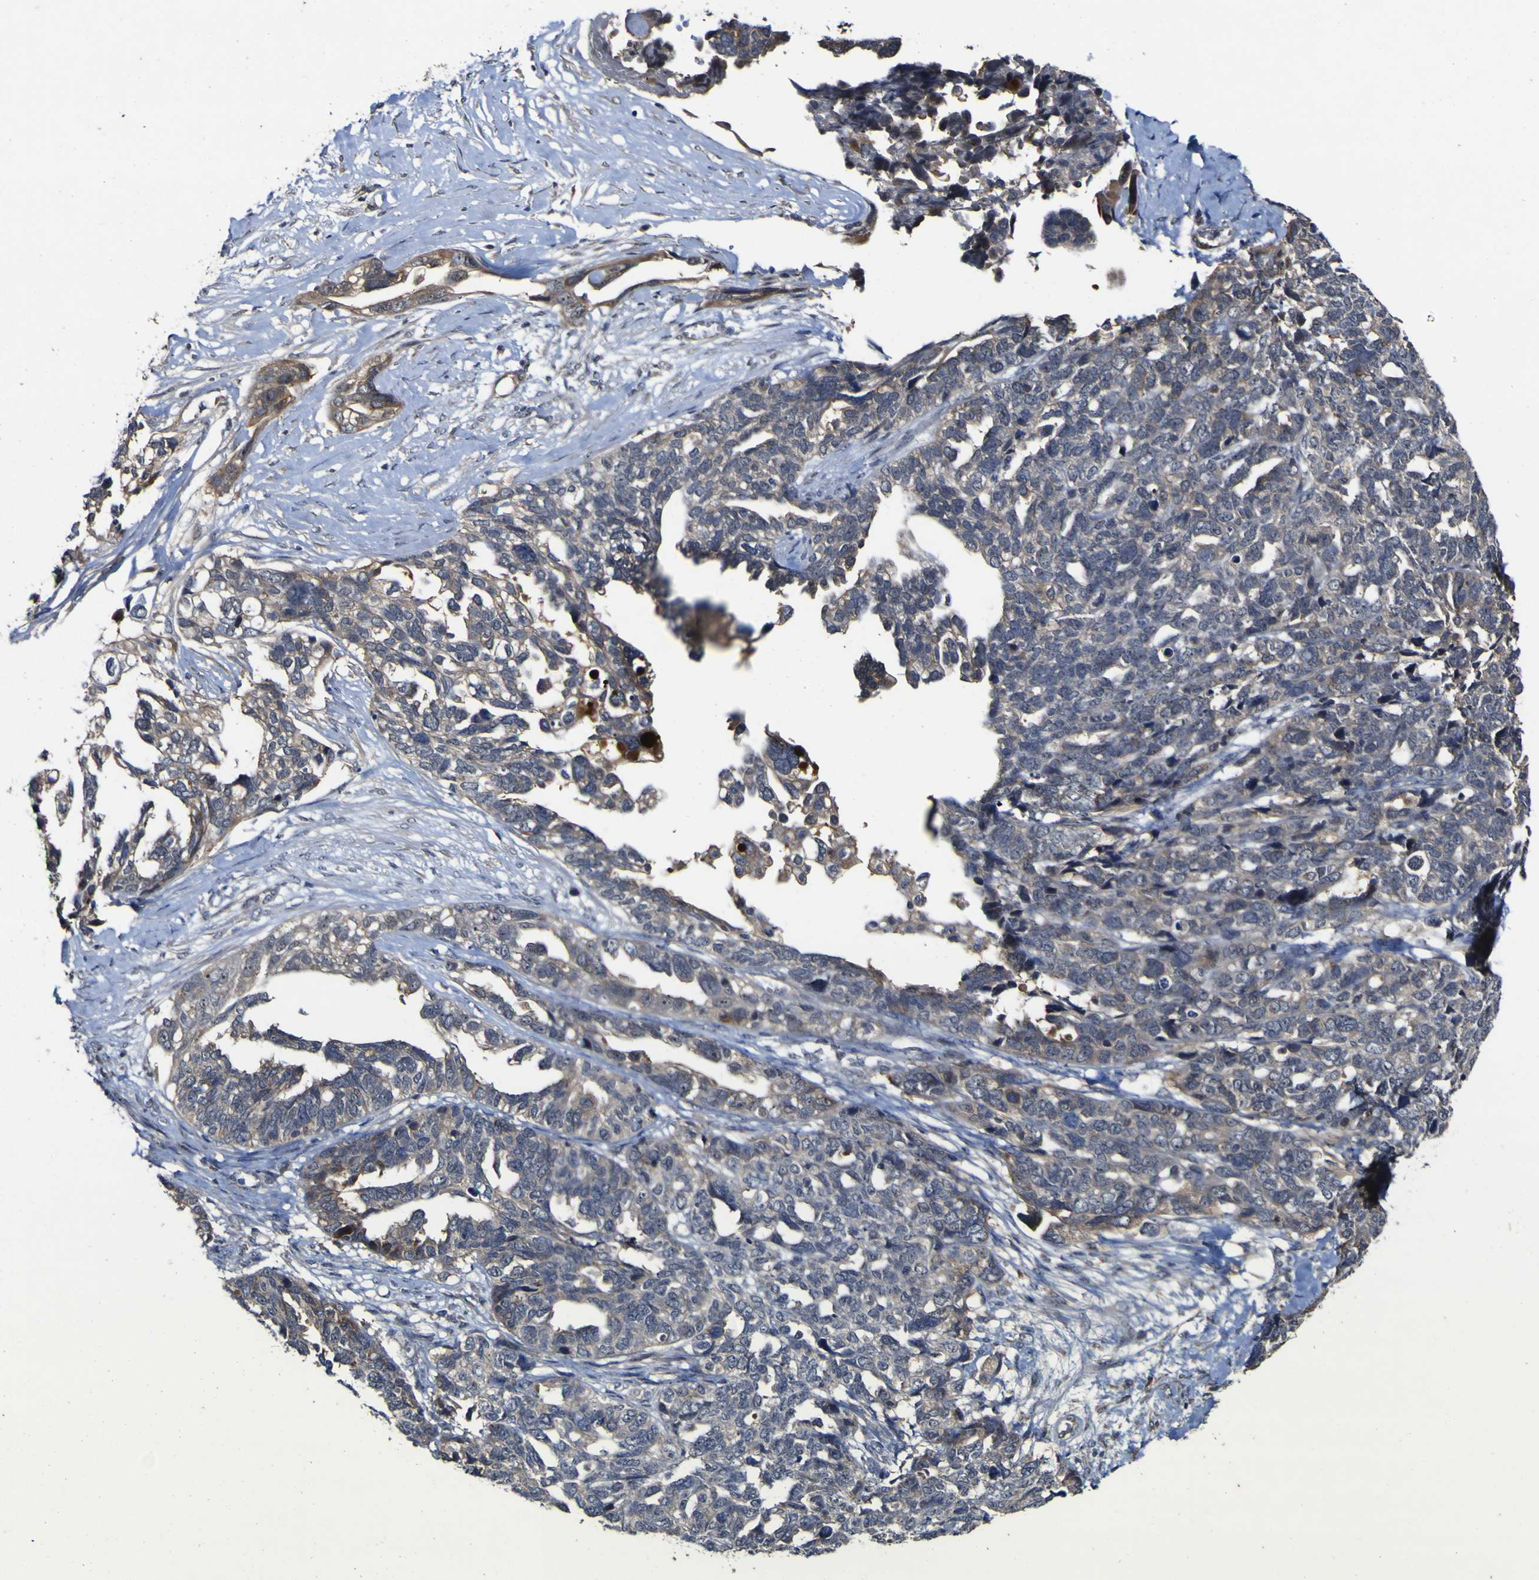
{"staining": {"intensity": "negative", "quantity": "none", "location": "none"}, "tissue": "ovarian cancer", "cell_type": "Tumor cells", "image_type": "cancer", "snomed": [{"axis": "morphology", "description": "Cystadenocarcinoma, serous, NOS"}, {"axis": "topography", "description": "Ovary"}], "caption": "A histopathology image of human ovarian serous cystadenocarcinoma is negative for staining in tumor cells. (Stains: DAB (3,3'-diaminobenzidine) immunohistochemistry (IHC) with hematoxylin counter stain, Microscopy: brightfield microscopy at high magnification).", "gene": "CCL2", "patient": {"sex": "female", "age": 79}}